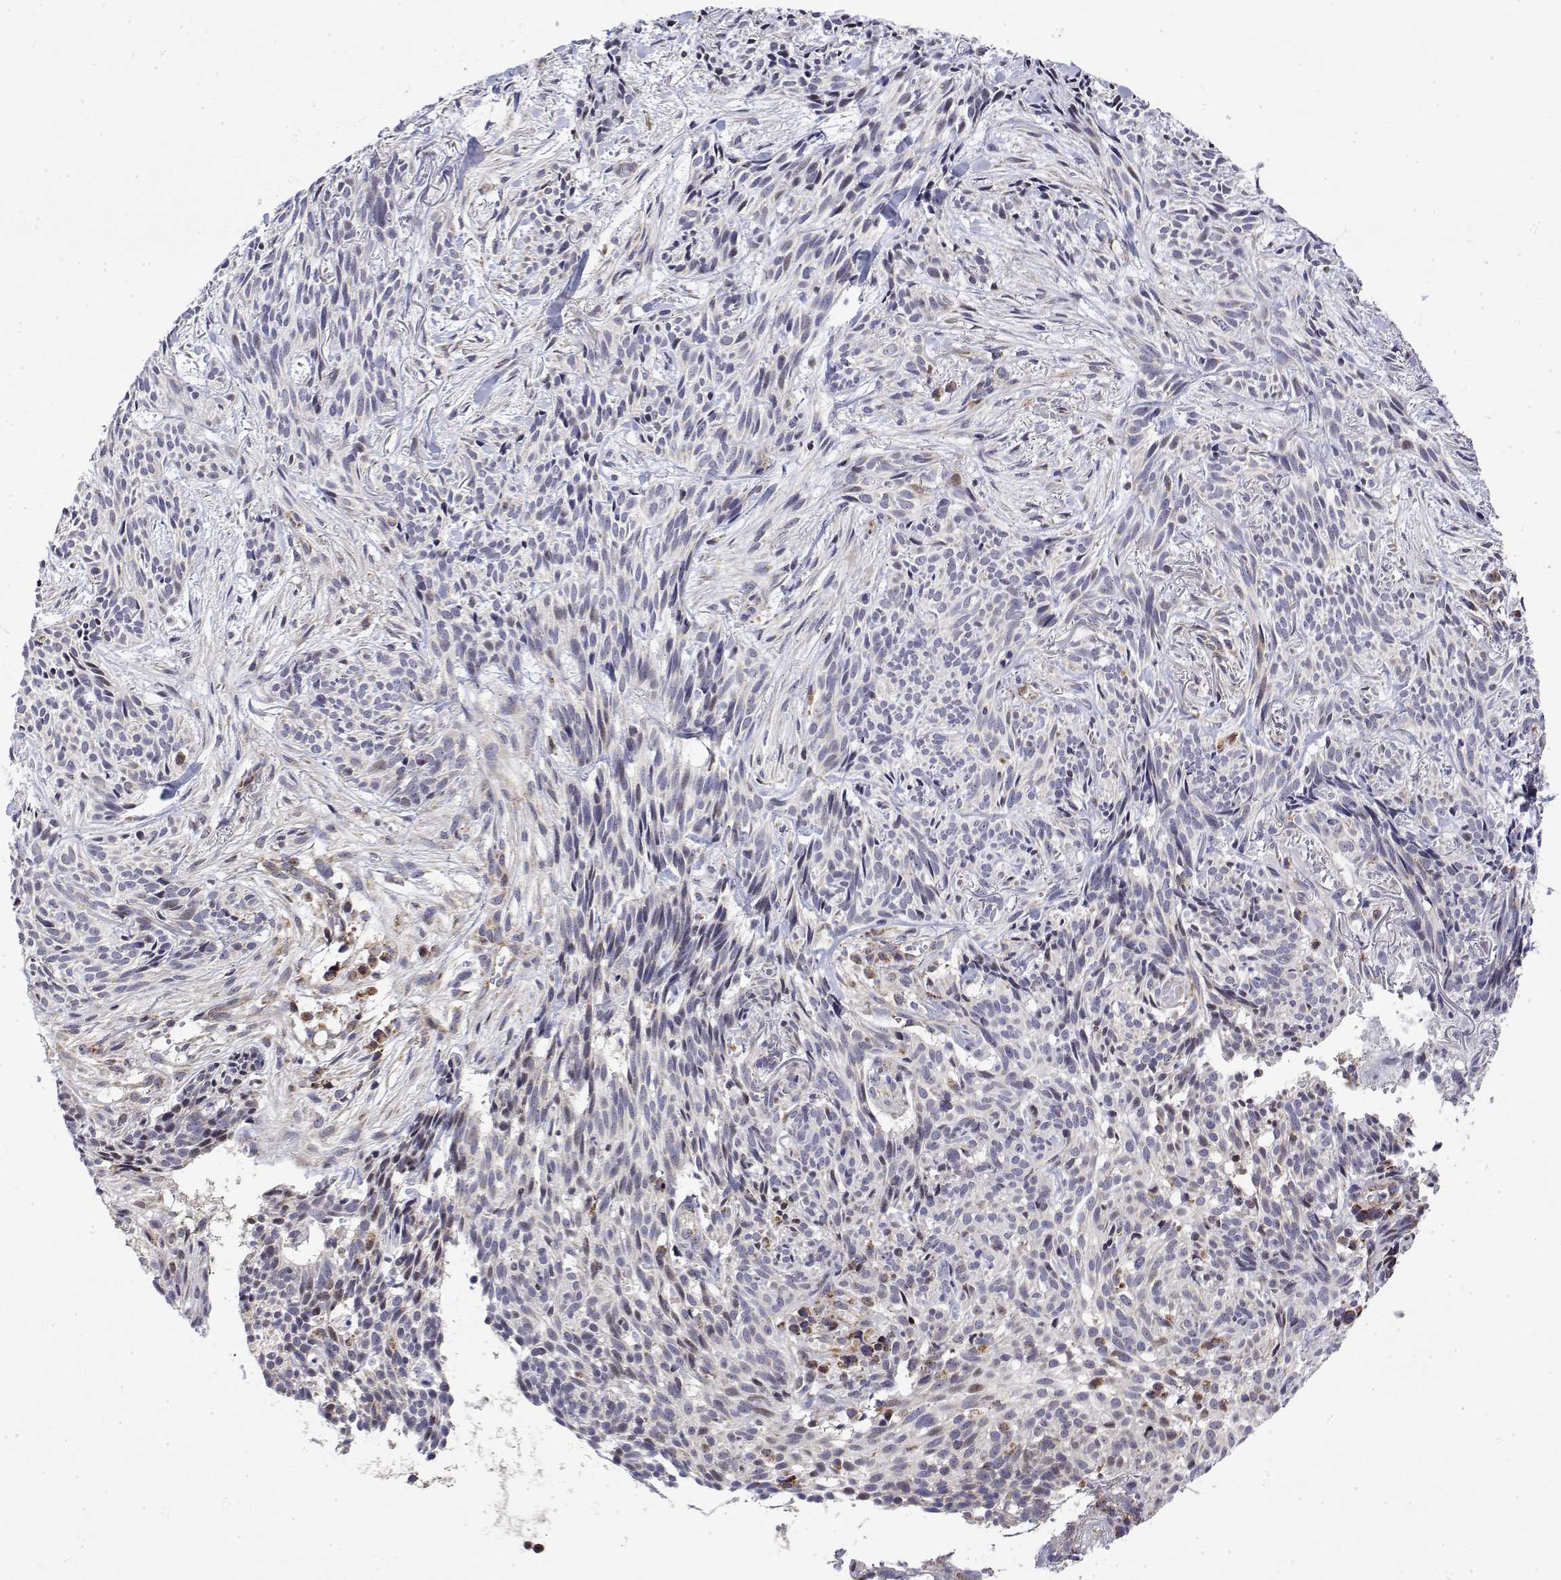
{"staining": {"intensity": "negative", "quantity": "none", "location": "none"}, "tissue": "skin cancer", "cell_type": "Tumor cells", "image_type": "cancer", "snomed": [{"axis": "morphology", "description": "Basal cell carcinoma"}, {"axis": "topography", "description": "Skin"}], "caption": "Human skin cancer (basal cell carcinoma) stained for a protein using immunohistochemistry shows no expression in tumor cells.", "gene": "GADD45GIP1", "patient": {"sex": "male", "age": 71}}